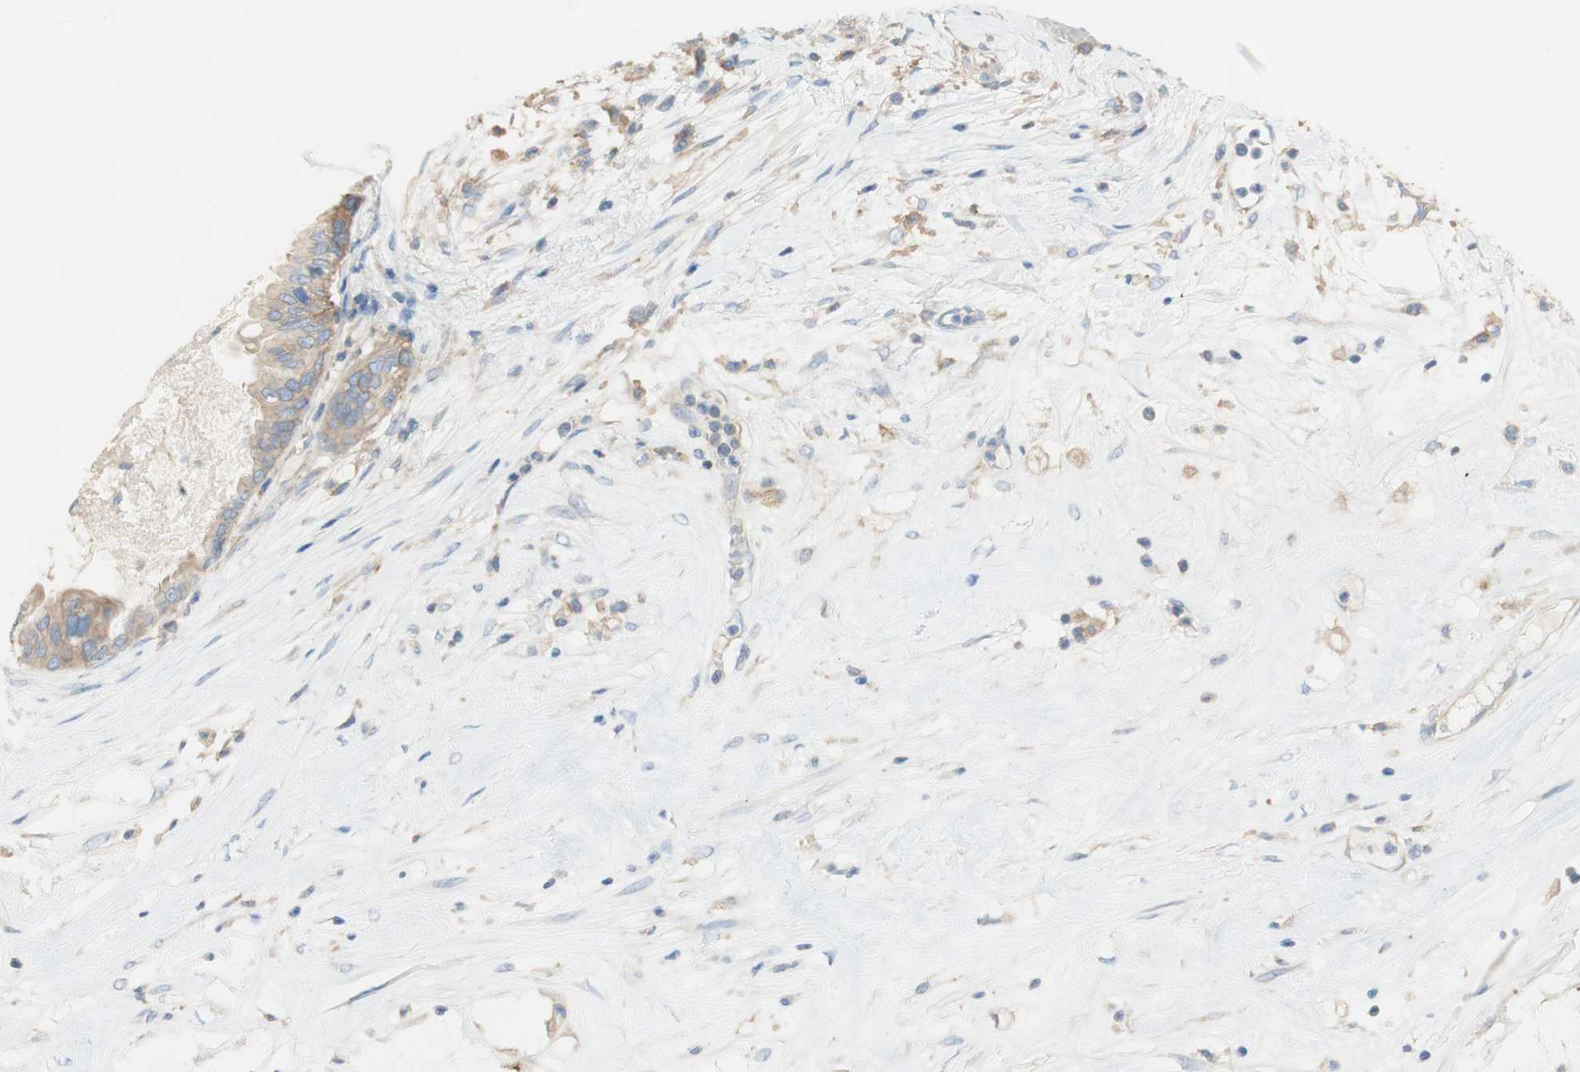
{"staining": {"intensity": "weak", "quantity": ">75%", "location": "cytoplasmic/membranous"}, "tissue": "ovarian cancer", "cell_type": "Tumor cells", "image_type": "cancer", "snomed": [{"axis": "morphology", "description": "Cystadenocarcinoma, mucinous, NOS"}, {"axis": "topography", "description": "Ovary"}], "caption": "A photomicrograph showing weak cytoplasmic/membranous positivity in approximately >75% of tumor cells in ovarian cancer (mucinous cystadenocarcinoma), as visualized by brown immunohistochemical staining.", "gene": "ATP2B1", "patient": {"sex": "female", "age": 80}}